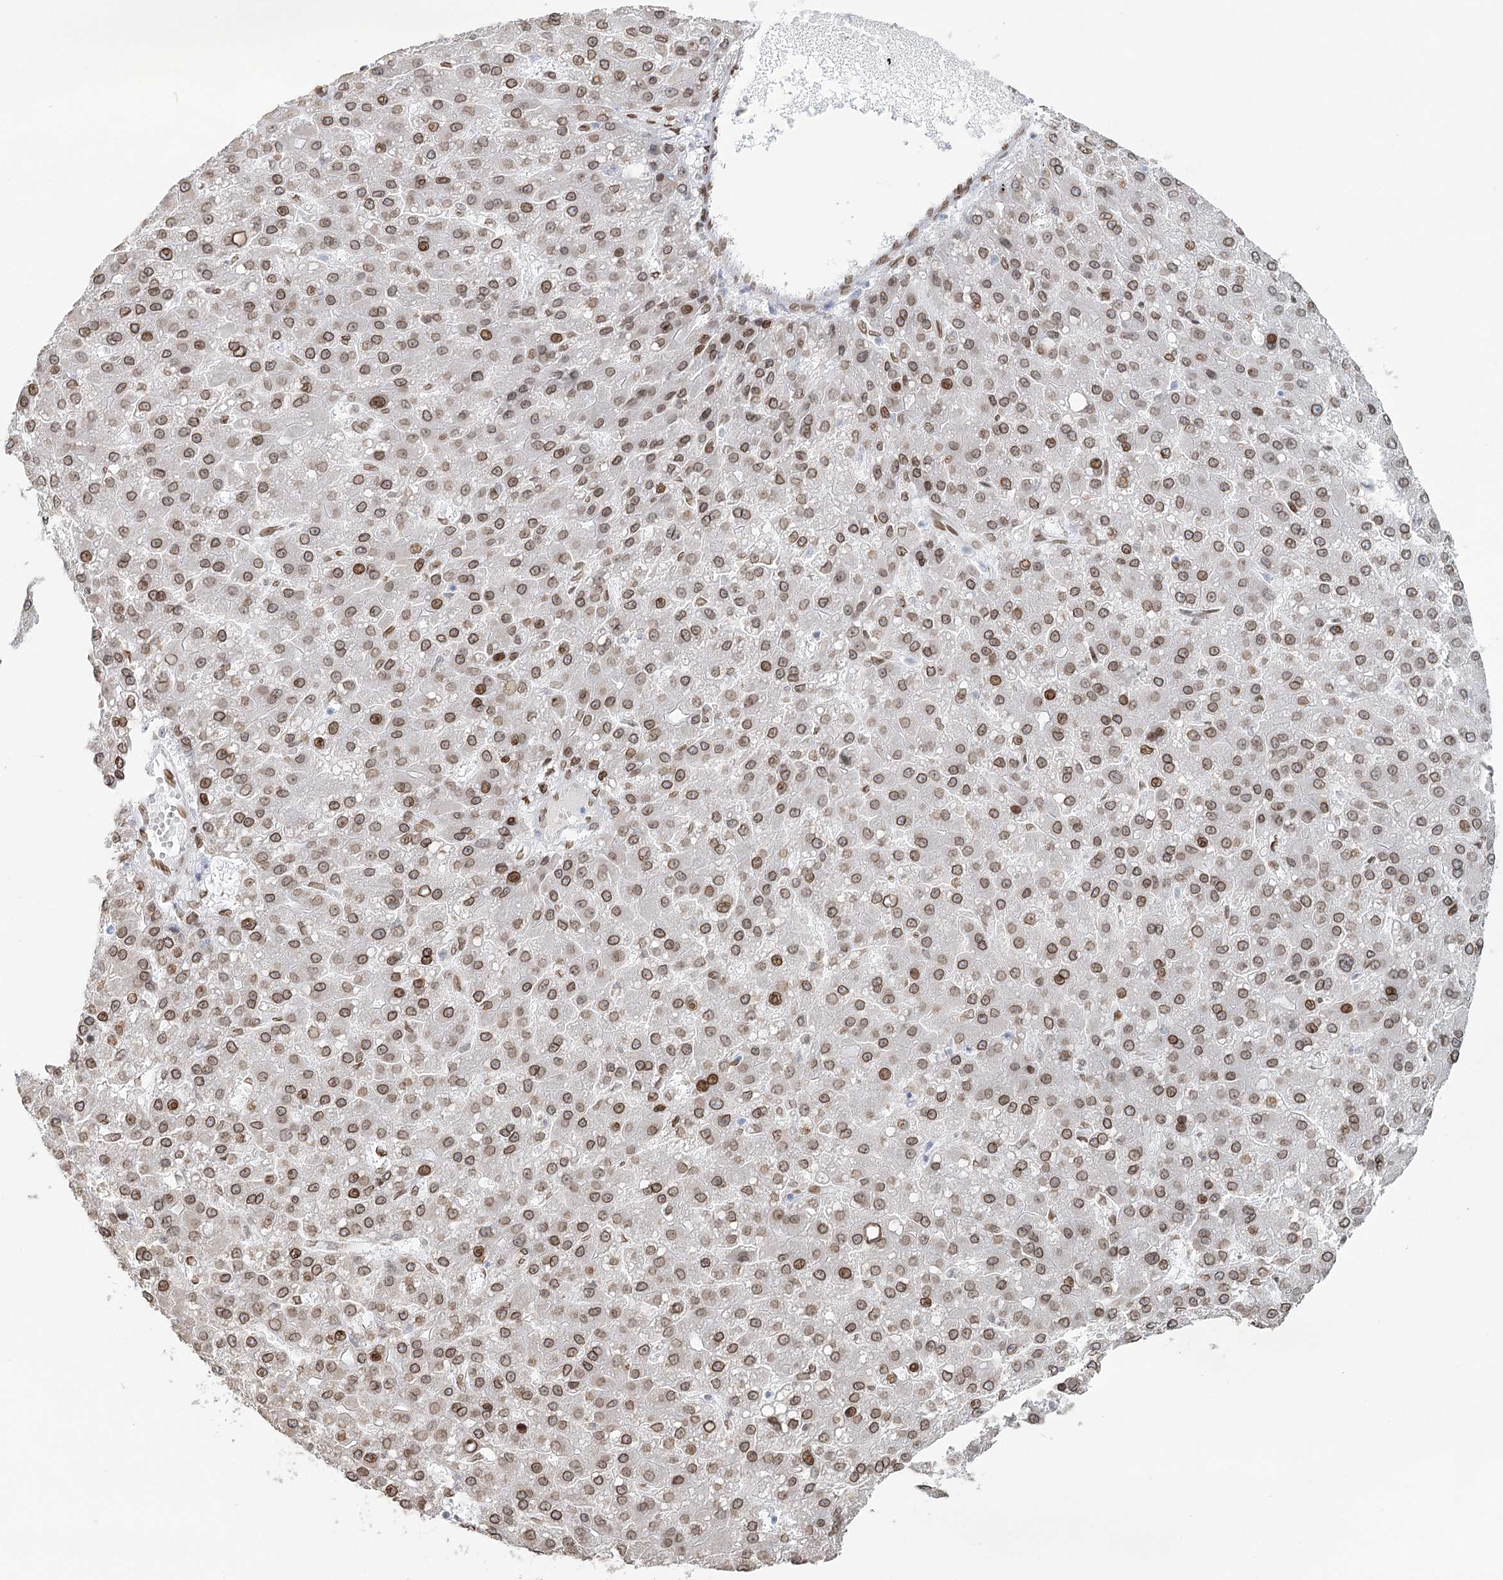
{"staining": {"intensity": "moderate", "quantity": ">75%", "location": "cytoplasmic/membranous,nuclear"}, "tissue": "liver cancer", "cell_type": "Tumor cells", "image_type": "cancer", "snomed": [{"axis": "morphology", "description": "Carcinoma, Hepatocellular, NOS"}, {"axis": "topography", "description": "Liver"}], "caption": "High-magnification brightfield microscopy of hepatocellular carcinoma (liver) stained with DAB (3,3'-diaminobenzidine) (brown) and counterstained with hematoxylin (blue). tumor cells exhibit moderate cytoplasmic/membranous and nuclear positivity is identified in approximately>75% of cells.", "gene": "VWA5A", "patient": {"sex": "male", "age": 67}}